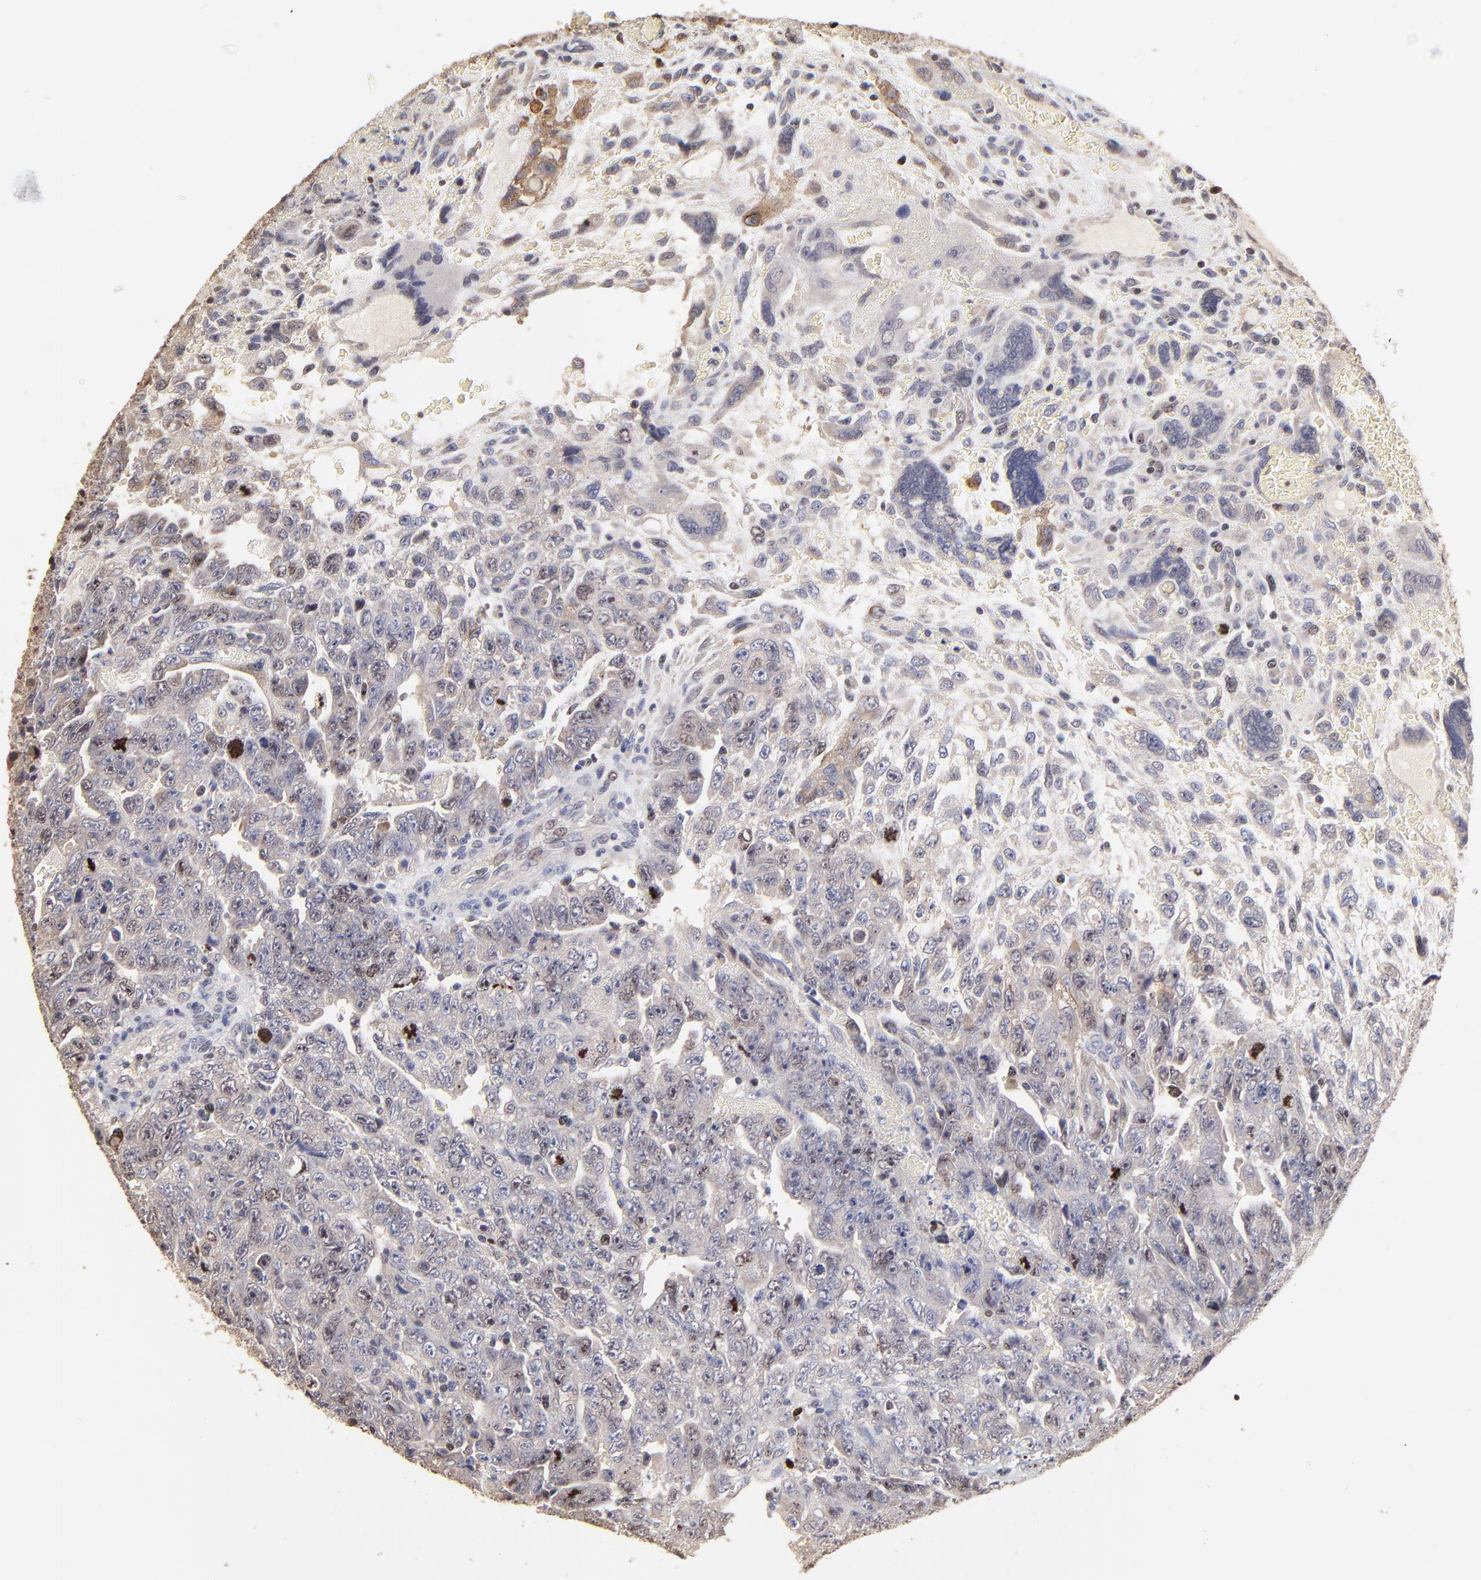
{"staining": {"intensity": "moderate", "quantity": "<25%", "location": "nuclear"}, "tissue": "testis cancer", "cell_type": "Tumor cells", "image_type": "cancer", "snomed": [{"axis": "morphology", "description": "Carcinoma, Embryonal, NOS"}, {"axis": "topography", "description": "Testis"}], "caption": "High-magnification brightfield microscopy of embryonal carcinoma (testis) stained with DAB (brown) and counterstained with hematoxylin (blue). tumor cells exhibit moderate nuclear expression is appreciated in about<25% of cells.", "gene": "BIRC5", "patient": {"sex": "male", "age": 28}}